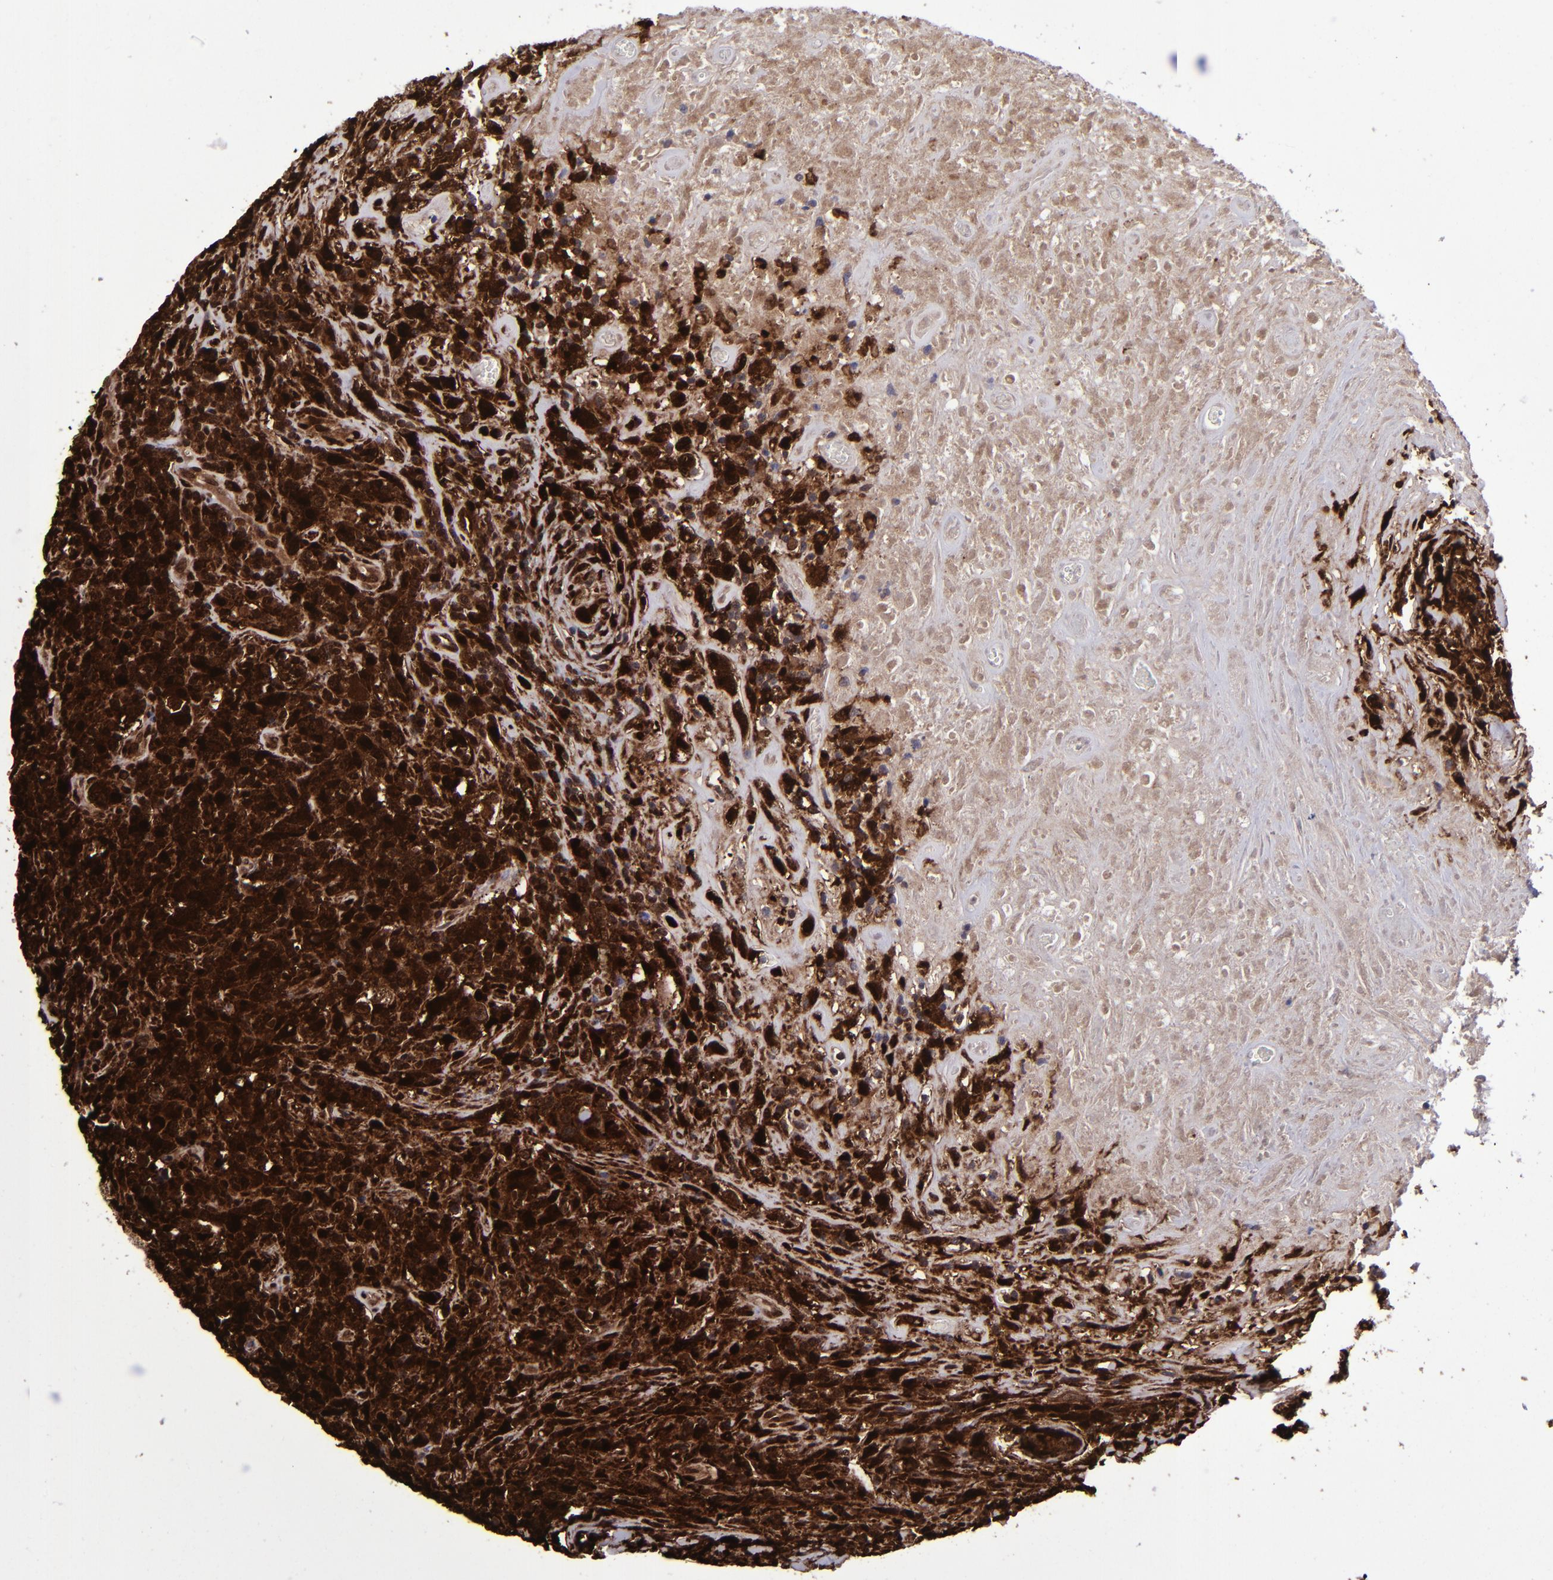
{"staining": {"intensity": "strong", "quantity": ">75%", "location": "cytoplasmic/membranous,nuclear"}, "tissue": "lymphoma", "cell_type": "Tumor cells", "image_type": "cancer", "snomed": [{"axis": "morphology", "description": "Hodgkin's disease, NOS"}, {"axis": "topography", "description": "Lymph node"}], "caption": "Hodgkin's disease stained for a protein reveals strong cytoplasmic/membranous and nuclear positivity in tumor cells. (DAB (3,3'-diaminobenzidine) IHC with brightfield microscopy, high magnification).", "gene": "TYMP", "patient": {"sex": "male", "age": 46}}